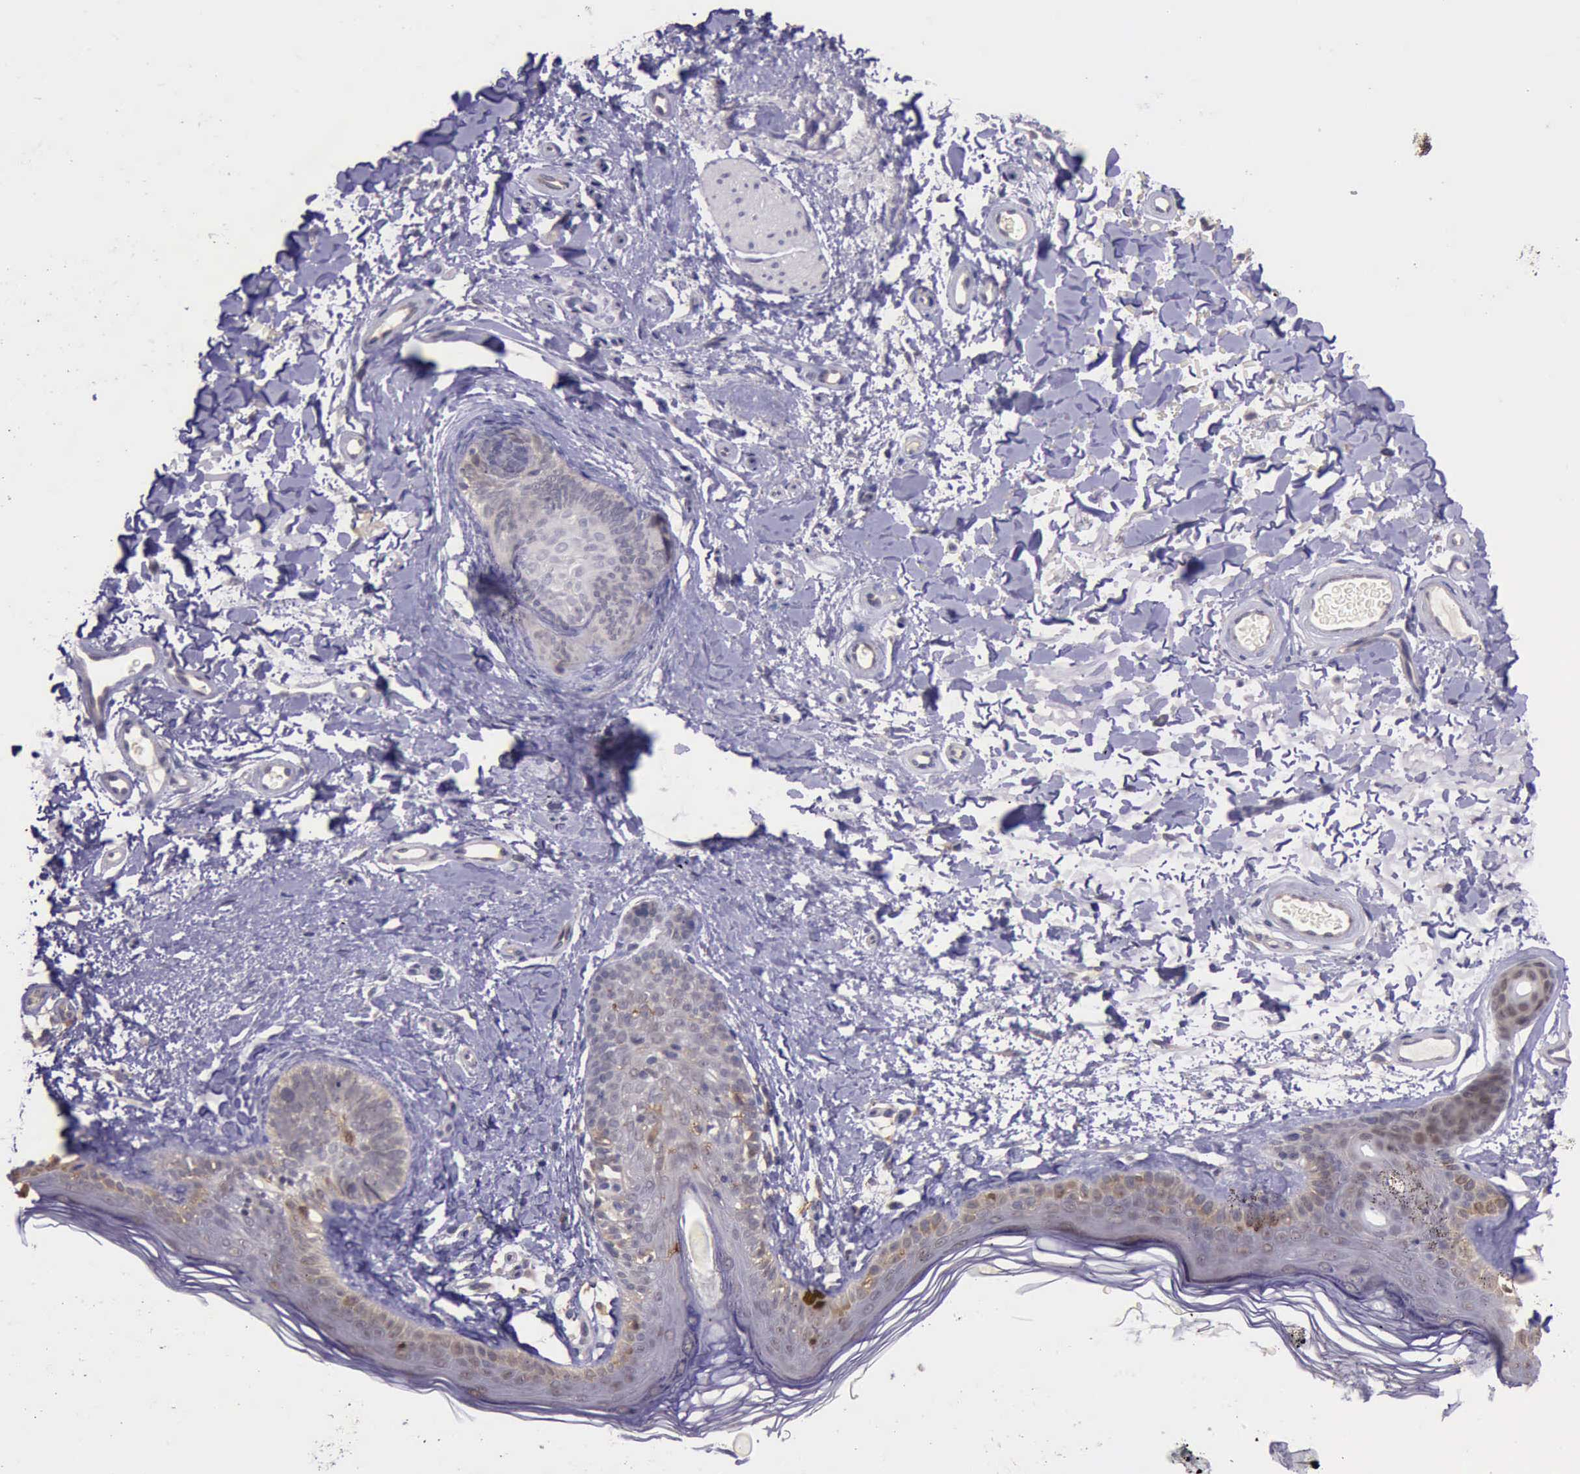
{"staining": {"intensity": "negative", "quantity": "none", "location": "none"}, "tissue": "skin", "cell_type": "Fibroblasts", "image_type": "normal", "snomed": [{"axis": "morphology", "description": "Normal tissue, NOS"}, {"axis": "topography", "description": "Skin"}], "caption": "Immunohistochemical staining of unremarkable skin demonstrates no significant positivity in fibroblasts.", "gene": "PLEK2", "patient": {"sex": "male", "age": 63}}